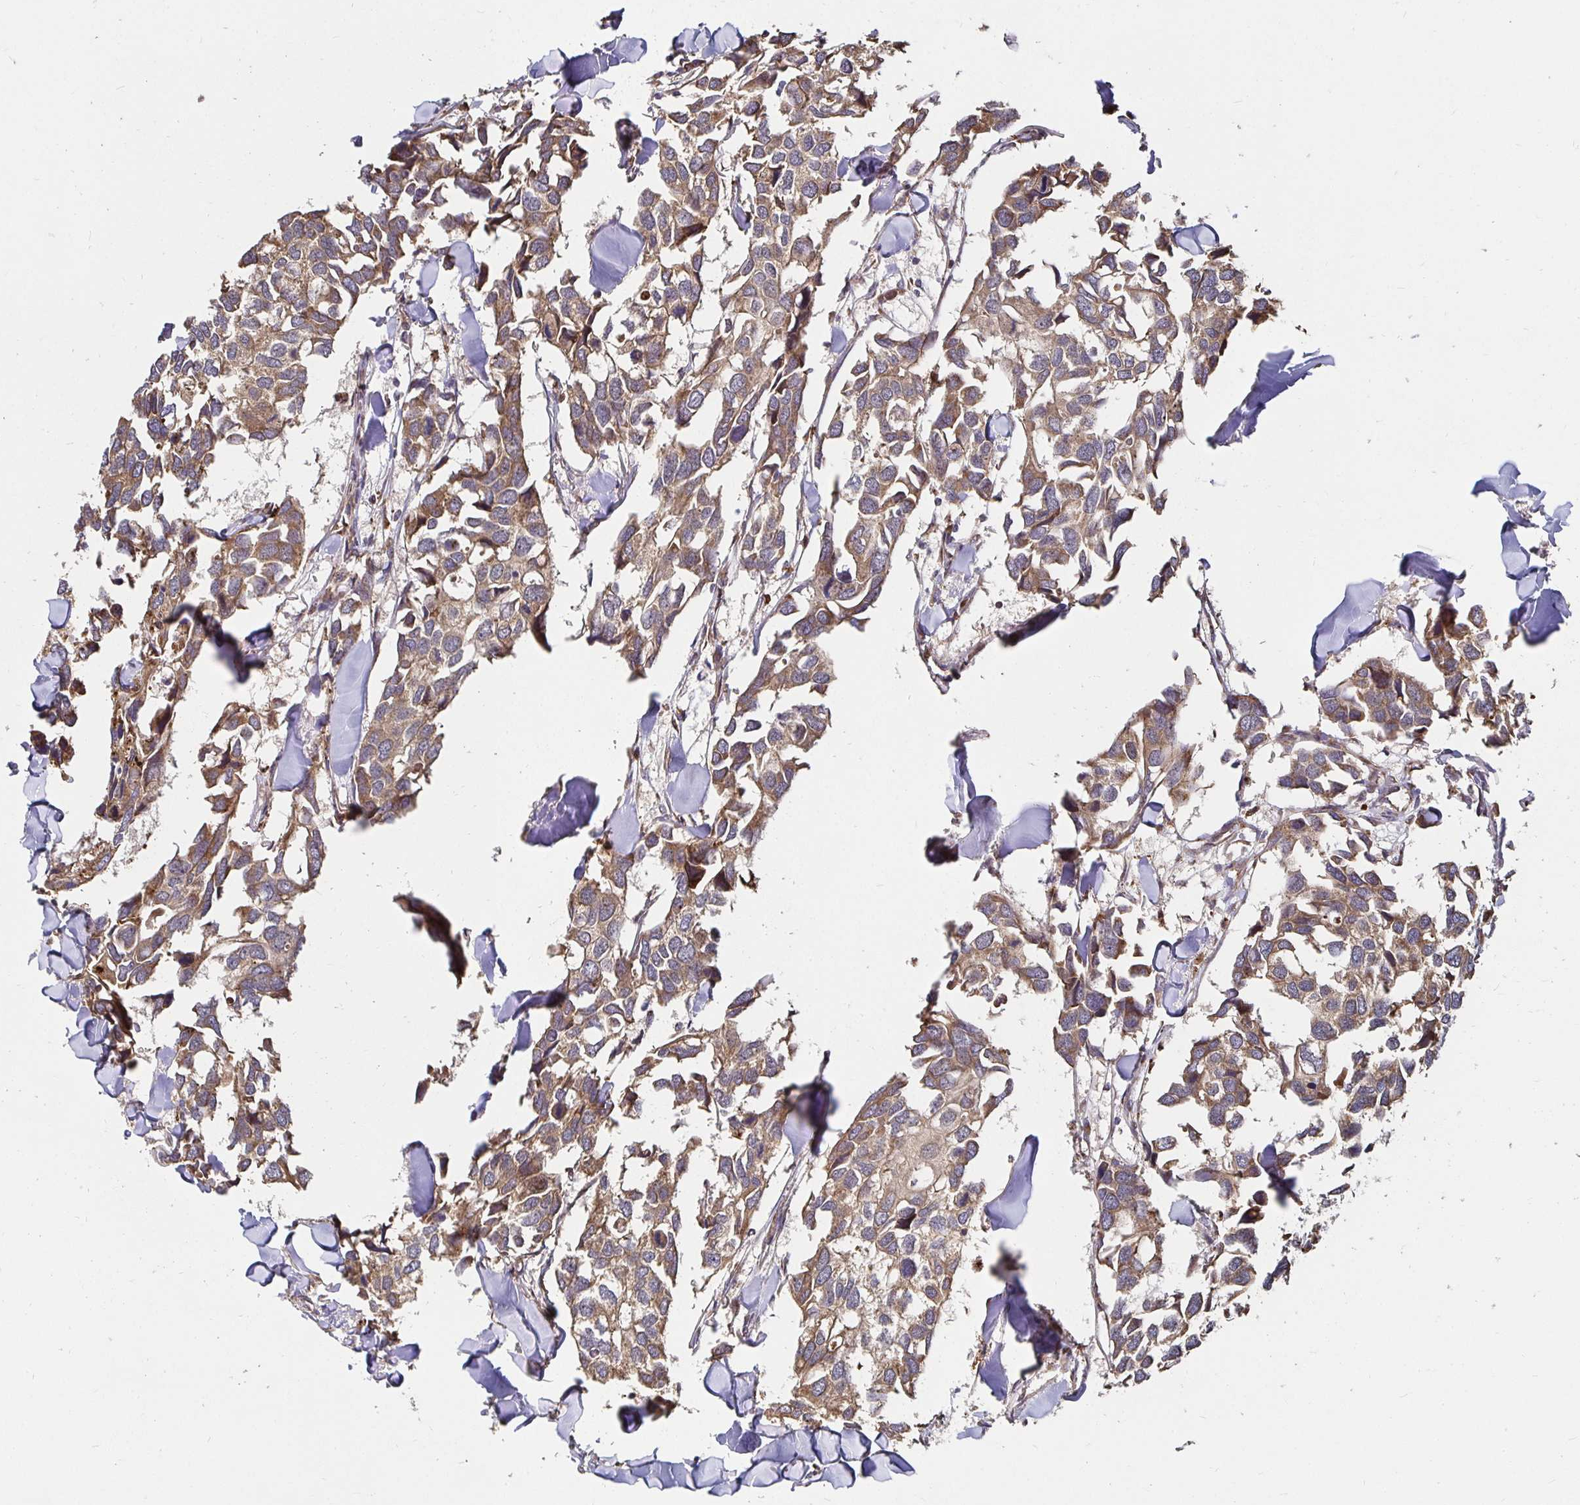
{"staining": {"intensity": "moderate", "quantity": ">75%", "location": "cytoplasmic/membranous"}, "tissue": "breast cancer", "cell_type": "Tumor cells", "image_type": "cancer", "snomed": [{"axis": "morphology", "description": "Duct carcinoma"}, {"axis": "topography", "description": "Breast"}], "caption": "Infiltrating ductal carcinoma (breast) stained with a protein marker demonstrates moderate staining in tumor cells.", "gene": "MLST8", "patient": {"sex": "female", "age": 83}}